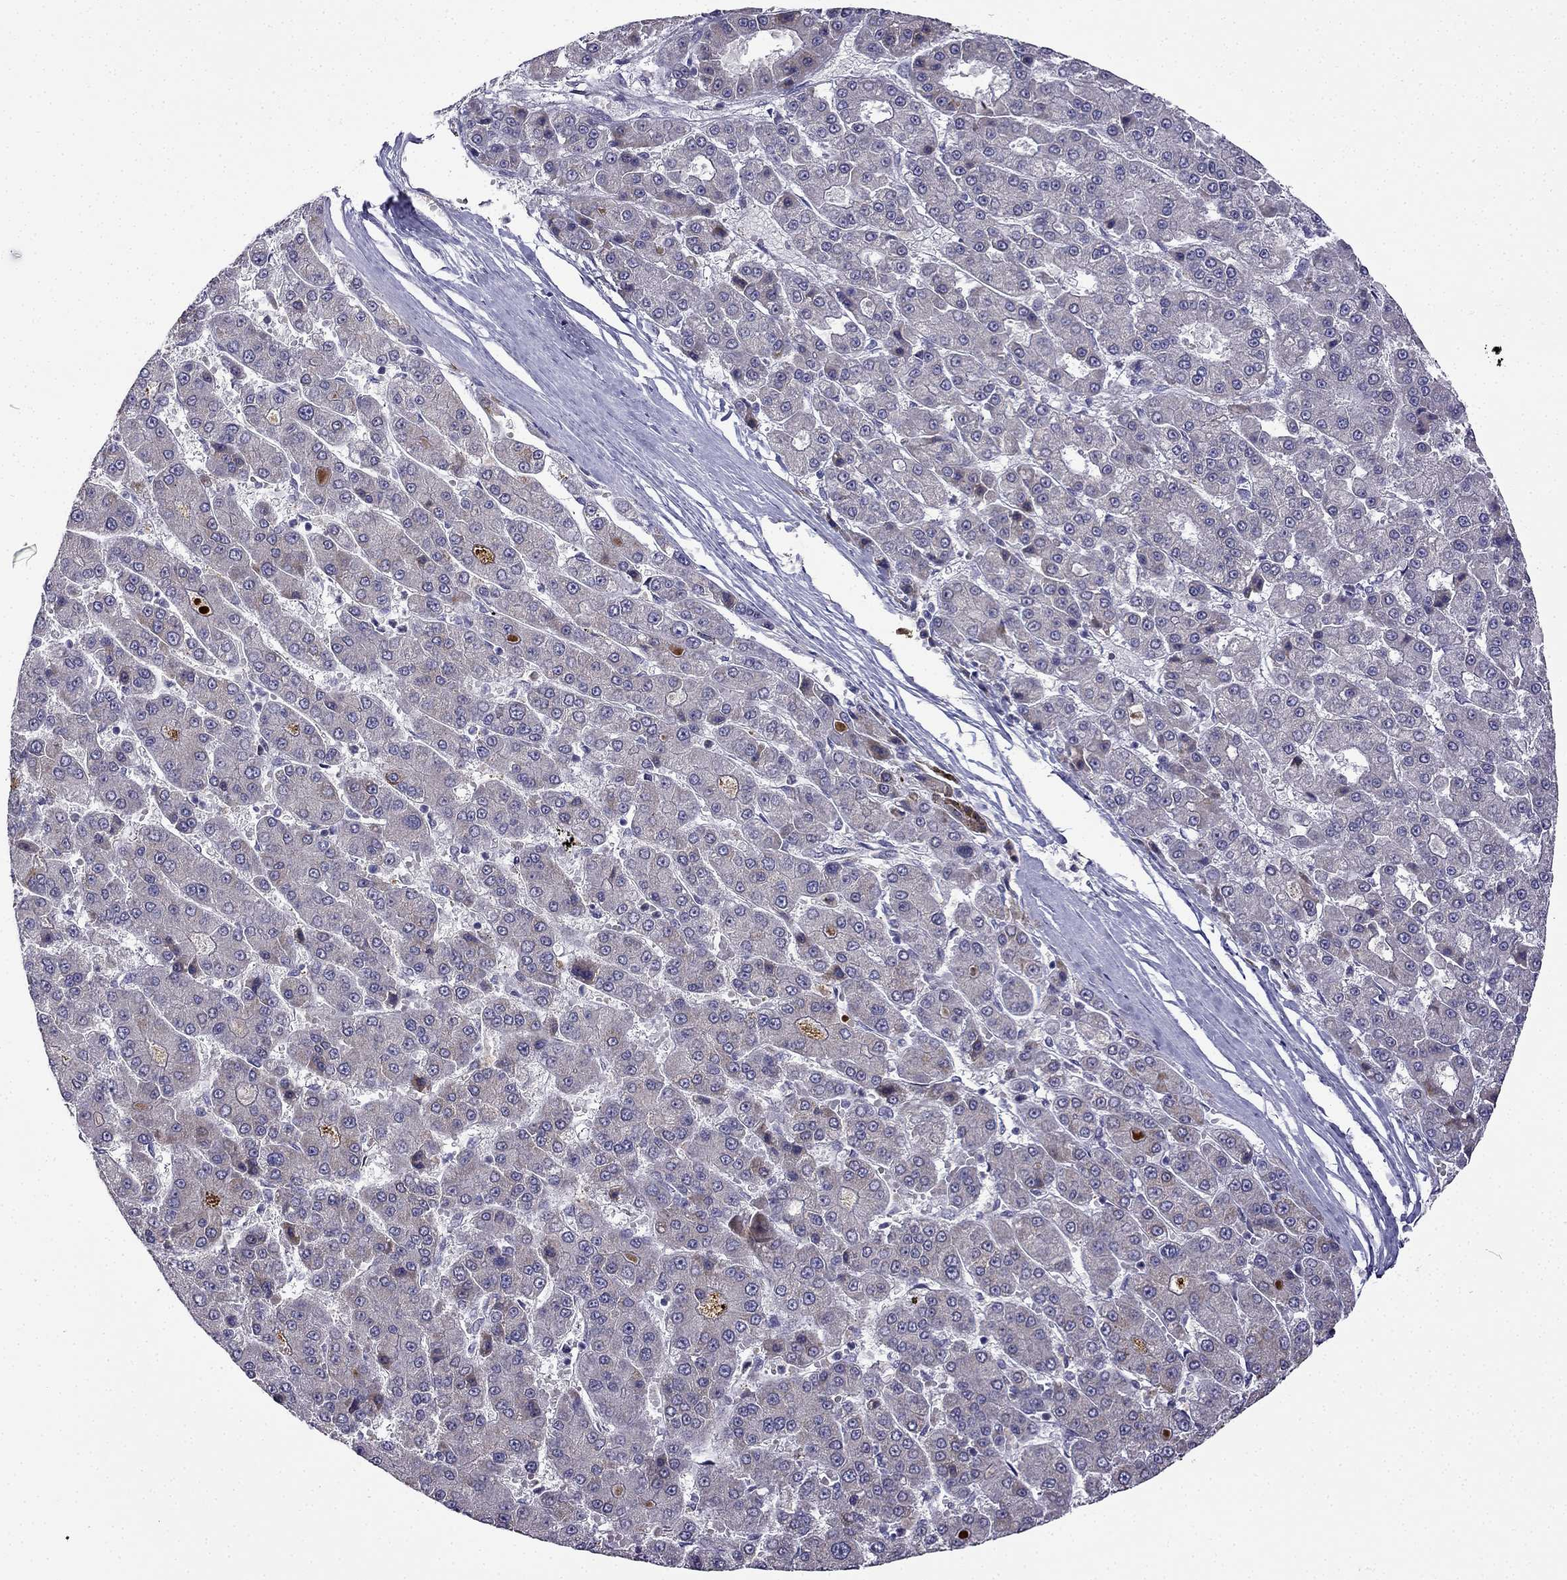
{"staining": {"intensity": "negative", "quantity": "none", "location": "none"}, "tissue": "liver cancer", "cell_type": "Tumor cells", "image_type": "cancer", "snomed": [{"axis": "morphology", "description": "Carcinoma, Hepatocellular, NOS"}, {"axis": "topography", "description": "Liver"}], "caption": "Micrograph shows no protein expression in tumor cells of liver cancer (hepatocellular carcinoma) tissue.", "gene": "UHRF1", "patient": {"sex": "male", "age": 70}}